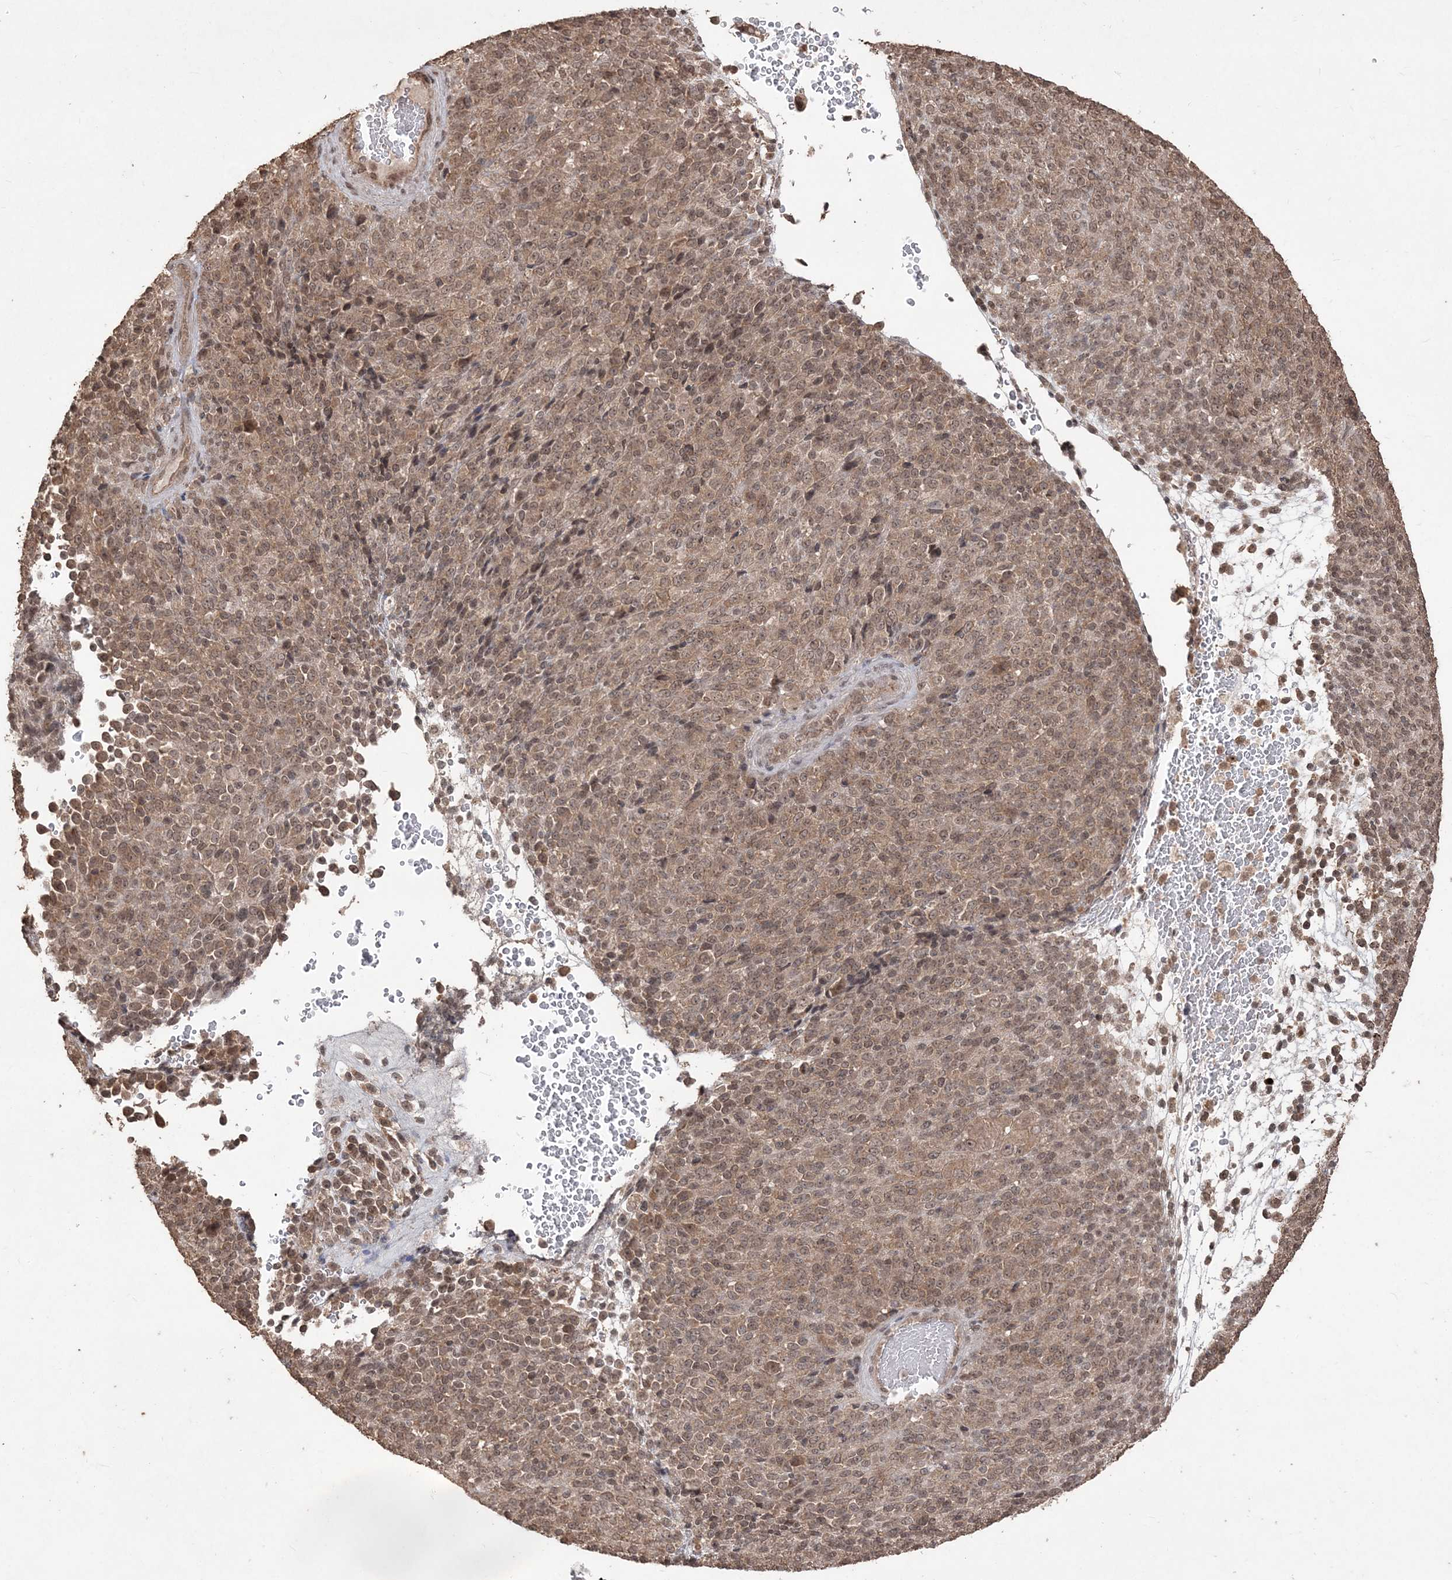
{"staining": {"intensity": "moderate", "quantity": ">75%", "location": "cytoplasmic/membranous,nuclear"}, "tissue": "melanoma", "cell_type": "Tumor cells", "image_type": "cancer", "snomed": [{"axis": "morphology", "description": "Malignant melanoma, Metastatic site"}, {"axis": "topography", "description": "Brain"}], "caption": "Moderate cytoplasmic/membranous and nuclear expression is present in approximately >75% of tumor cells in melanoma. Nuclei are stained in blue.", "gene": "EHHADH", "patient": {"sex": "female", "age": 56}}